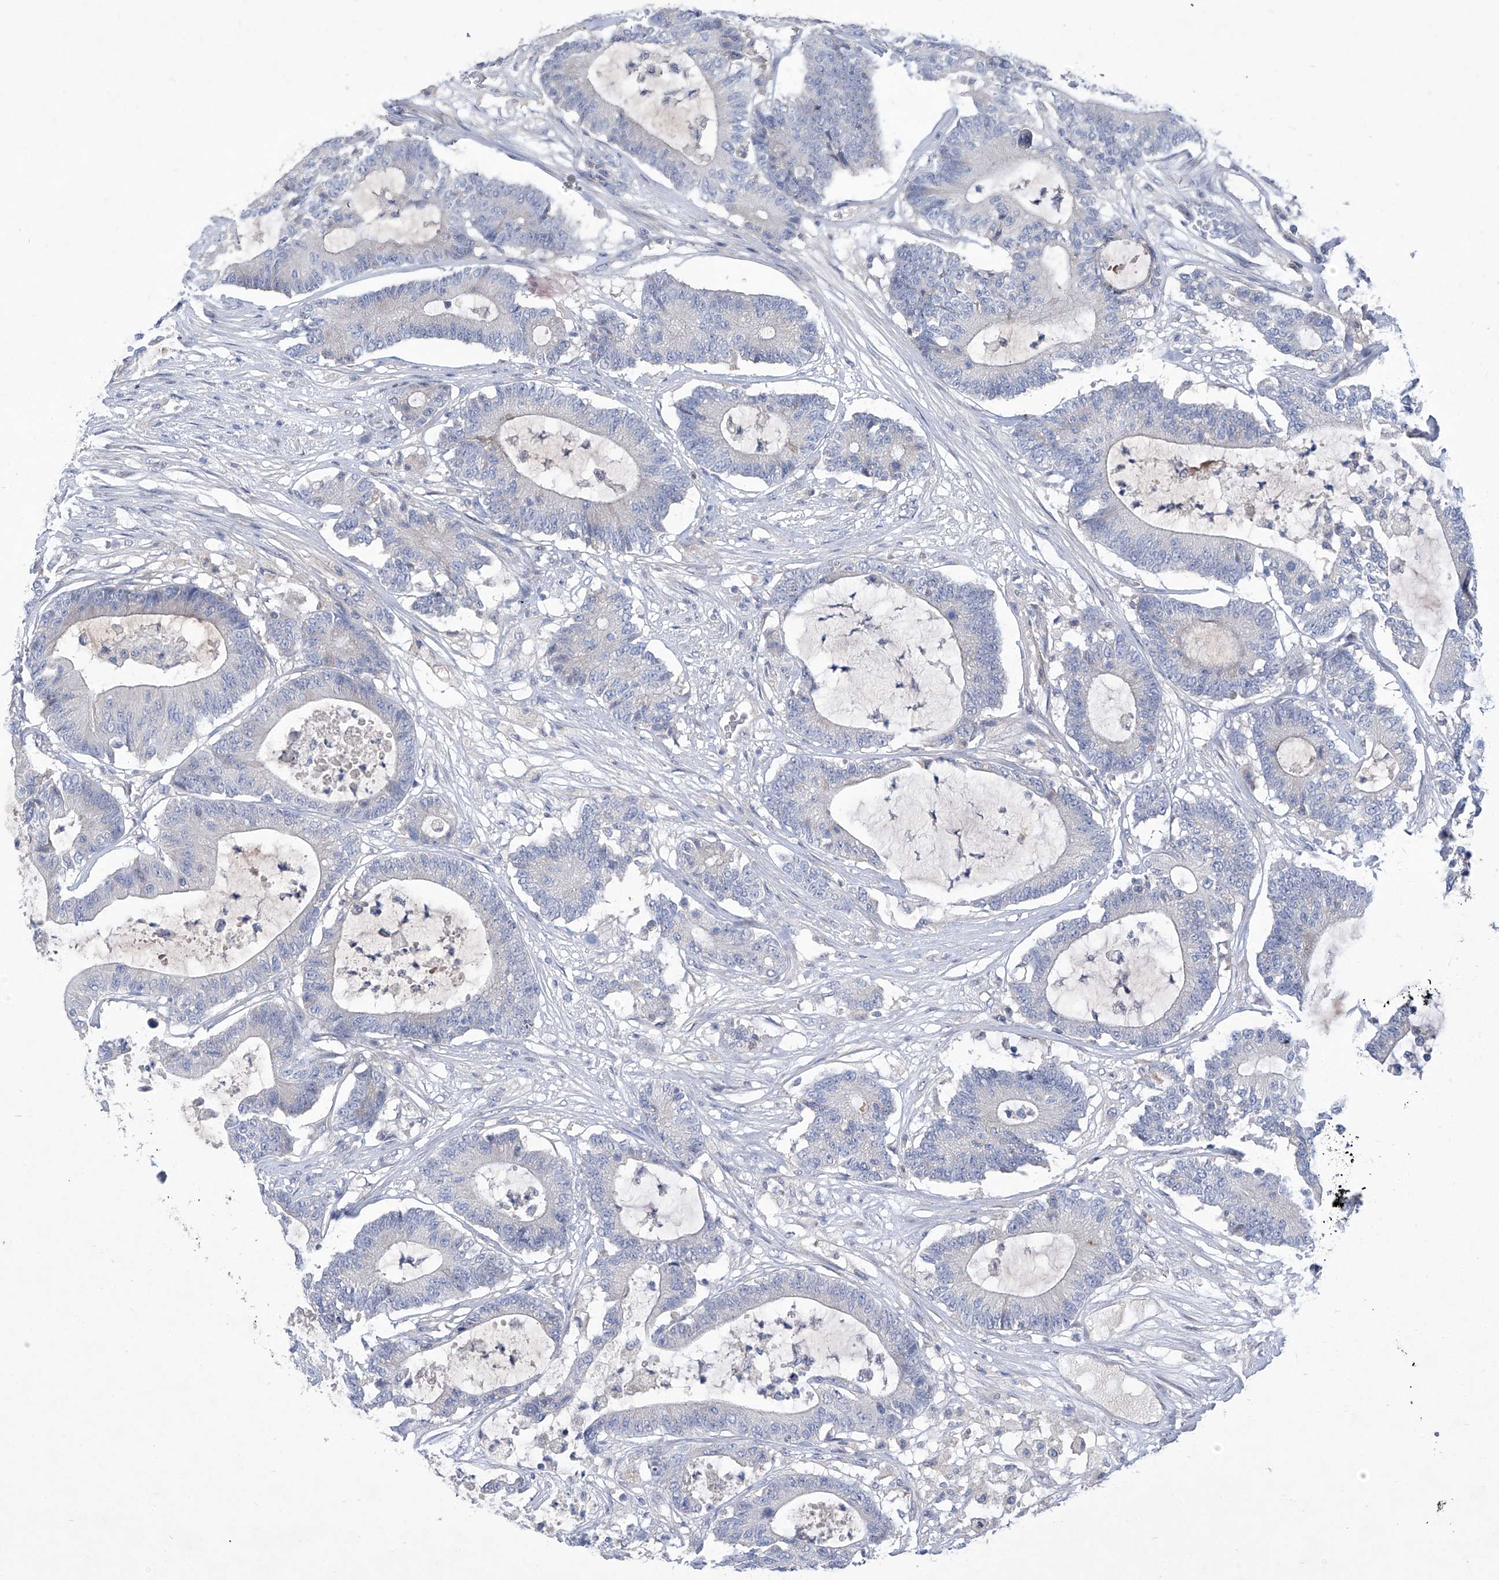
{"staining": {"intensity": "negative", "quantity": "none", "location": "none"}, "tissue": "colorectal cancer", "cell_type": "Tumor cells", "image_type": "cancer", "snomed": [{"axis": "morphology", "description": "Adenocarcinoma, NOS"}, {"axis": "topography", "description": "Colon"}], "caption": "Immunohistochemistry (IHC) image of neoplastic tissue: adenocarcinoma (colorectal) stained with DAB demonstrates no significant protein staining in tumor cells.", "gene": "SBK2", "patient": {"sex": "female", "age": 84}}